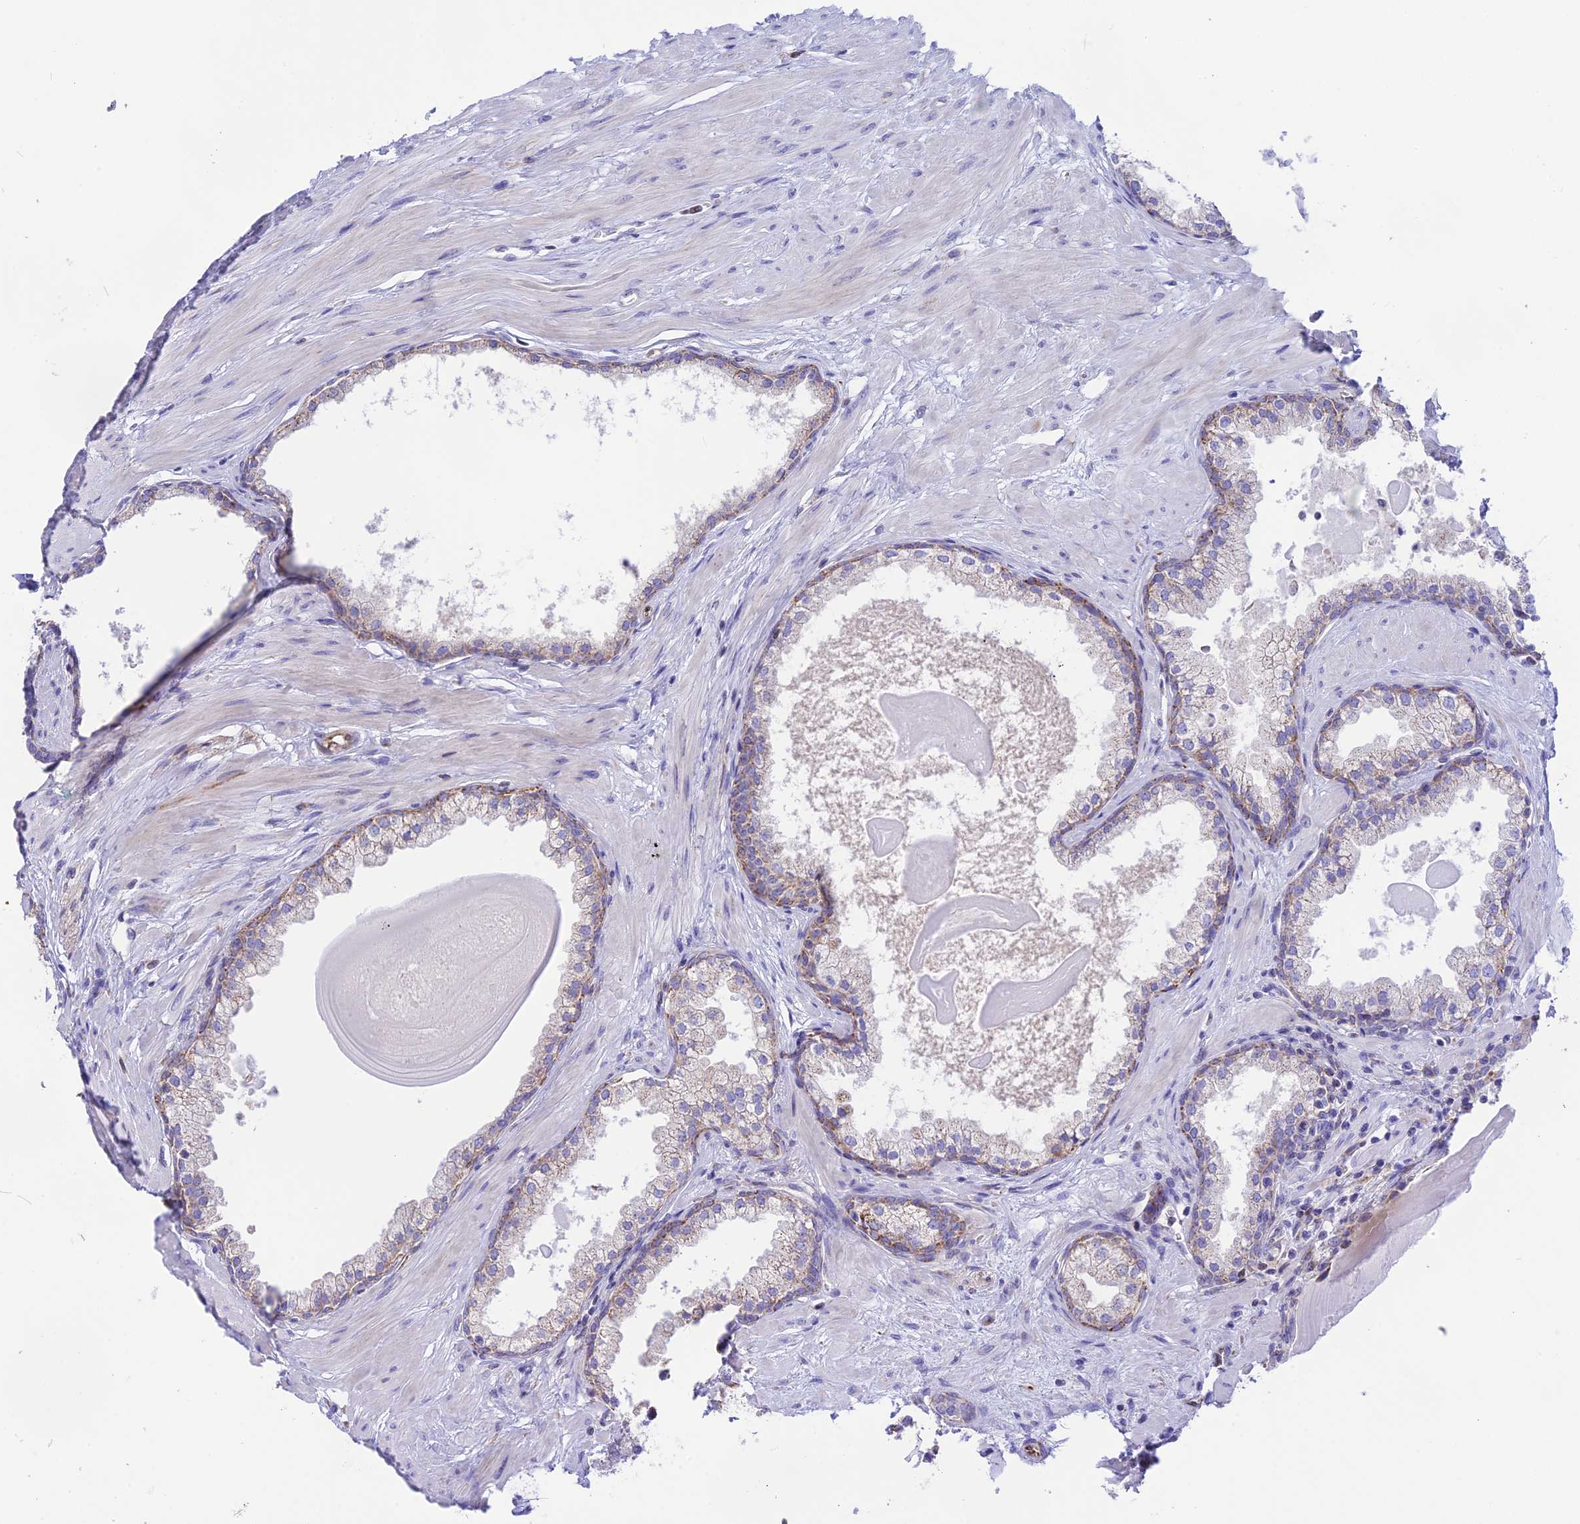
{"staining": {"intensity": "moderate", "quantity": "<25%", "location": "cytoplasmic/membranous"}, "tissue": "prostate", "cell_type": "Glandular cells", "image_type": "normal", "snomed": [{"axis": "morphology", "description": "Normal tissue, NOS"}, {"axis": "topography", "description": "Prostate"}], "caption": "Immunohistochemistry (DAB) staining of unremarkable prostate exhibits moderate cytoplasmic/membranous protein expression in approximately <25% of glandular cells.", "gene": "DOC2B", "patient": {"sex": "male", "age": 57}}